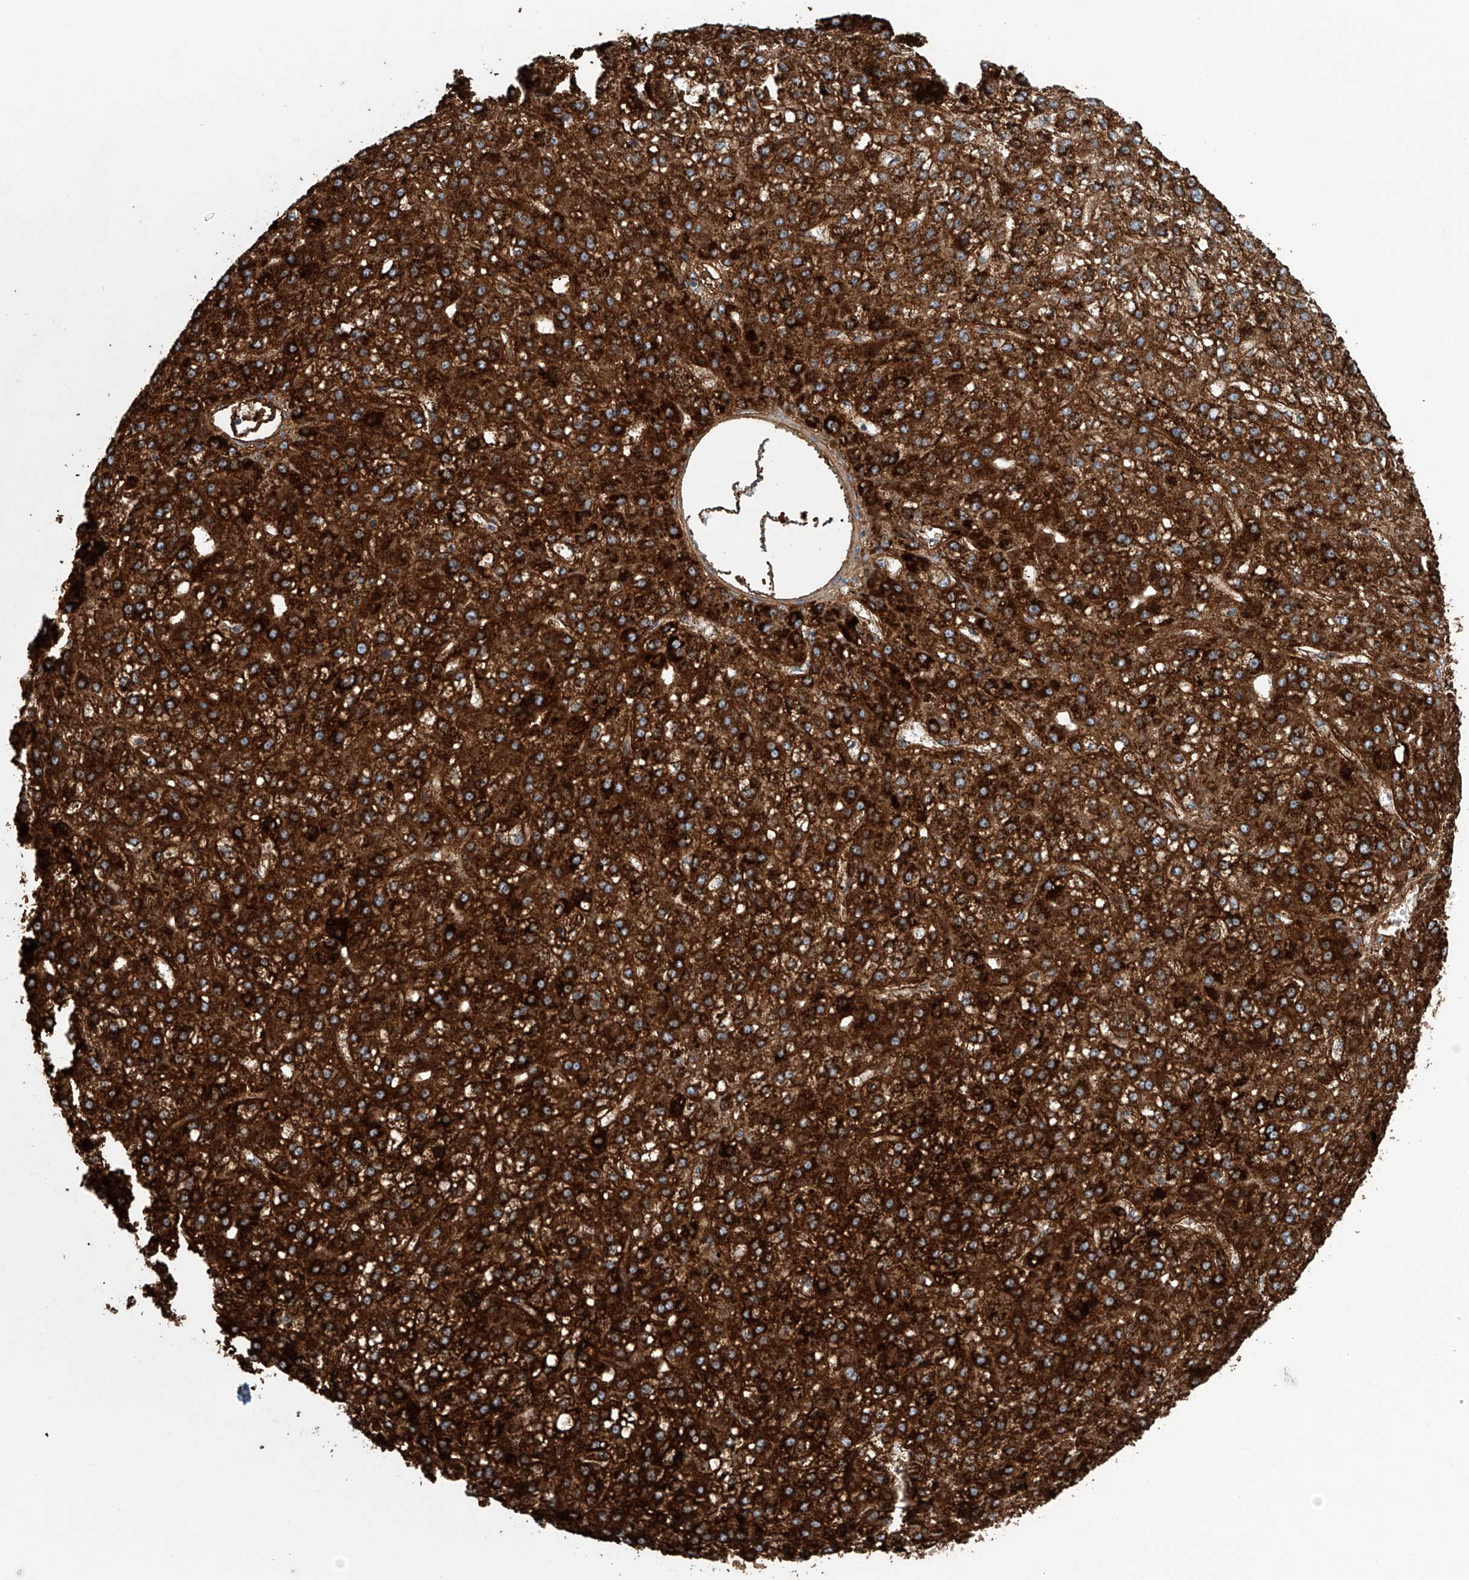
{"staining": {"intensity": "strong", "quantity": ">75%", "location": "cytoplasmic/membranous"}, "tissue": "liver cancer", "cell_type": "Tumor cells", "image_type": "cancer", "snomed": [{"axis": "morphology", "description": "Carcinoma, Hepatocellular, NOS"}, {"axis": "topography", "description": "Liver"}], "caption": "Immunohistochemical staining of liver cancer (hepatocellular carcinoma) reveals high levels of strong cytoplasmic/membranous protein expression in approximately >75% of tumor cells. (DAB (3,3'-diaminobenzidine) IHC, brown staining for protein, blue staining for nuclei).", "gene": "ALDH6A1", "patient": {"sex": "male", "age": 67}}